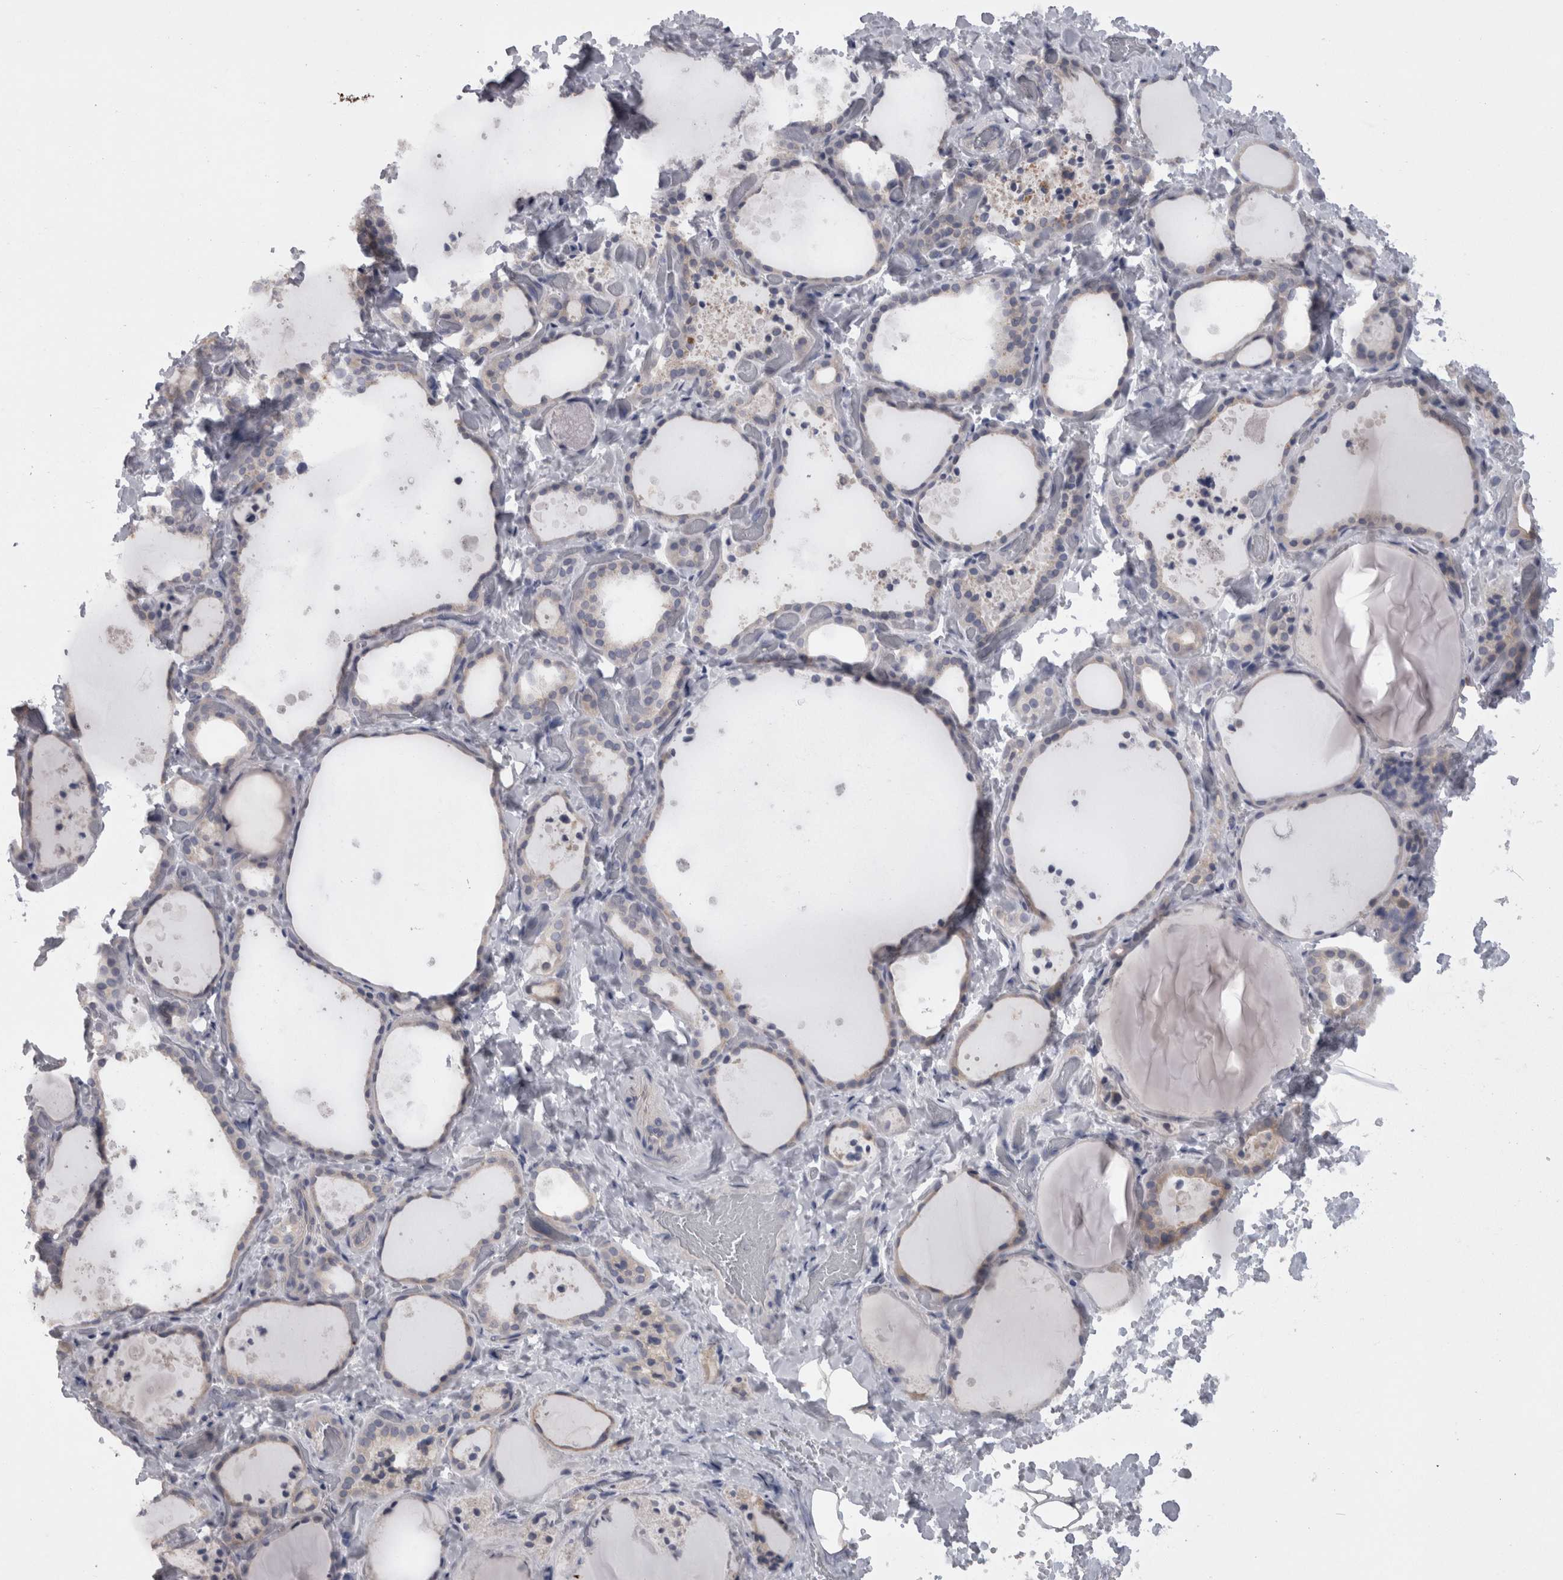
{"staining": {"intensity": "negative", "quantity": "none", "location": "none"}, "tissue": "thyroid gland", "cell_type": "Glandular cells", "image_type": "normal", "snomed": [{"axis": "morphology", "description": "Normal tissue, NOS"}, {"axis": "topography", "description": "Thyroid gland"}], "caption": "Protein analysis of benign thyroid gland displays no significant staining in glandular cells. Nuclei are stained in blue.", "gene": "CAMK2D", "patient": {"sex": "female", "age": 44}}